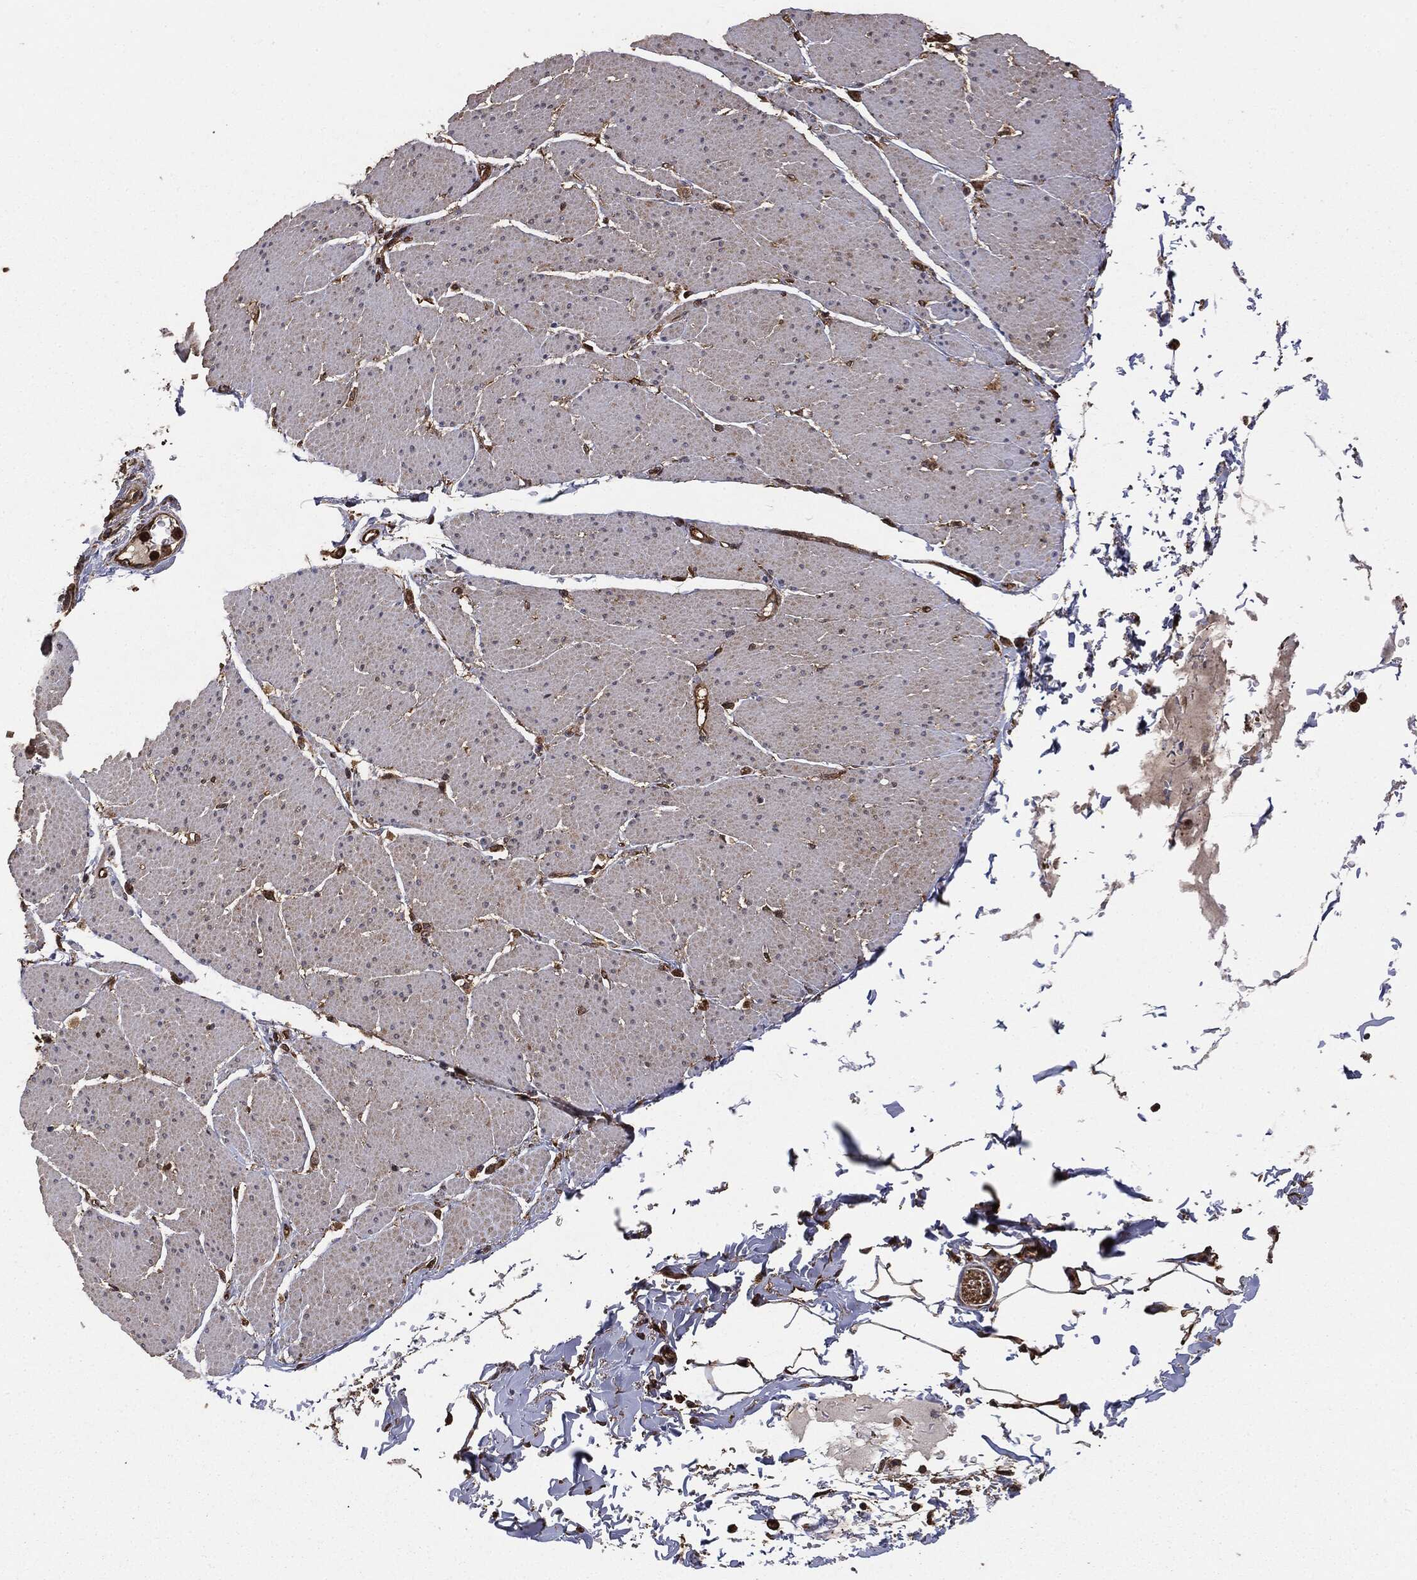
{"staining": {"intensity": "weak", "quantity": "25%-75%", "location": "cytoplasmic/membranous"}, "tissue": "smooth muscle", "cell_type": "Smooth muscle cells", "image_type": "normal", "snomed": [{"axis": "morphology", "description": "Normal tissue, NOS"}, {"axis": "topography", "description": "Smooth muscle"}, {"axis": "topography", "description": "Anal"}], "caption": "Immunohistochemistry micrograph of unremarkable smooth muscle: smooth muscle stained using immunohistochemistry (IHC) exhibits low levels of weak protein expression localized specifically in the cytoplasmic/membranous of smooth muscle cells, appearing as a cytoplasmic/membranous brown color.", "gene": "NME1", "patient": {"sex": "male", "age": 83}}